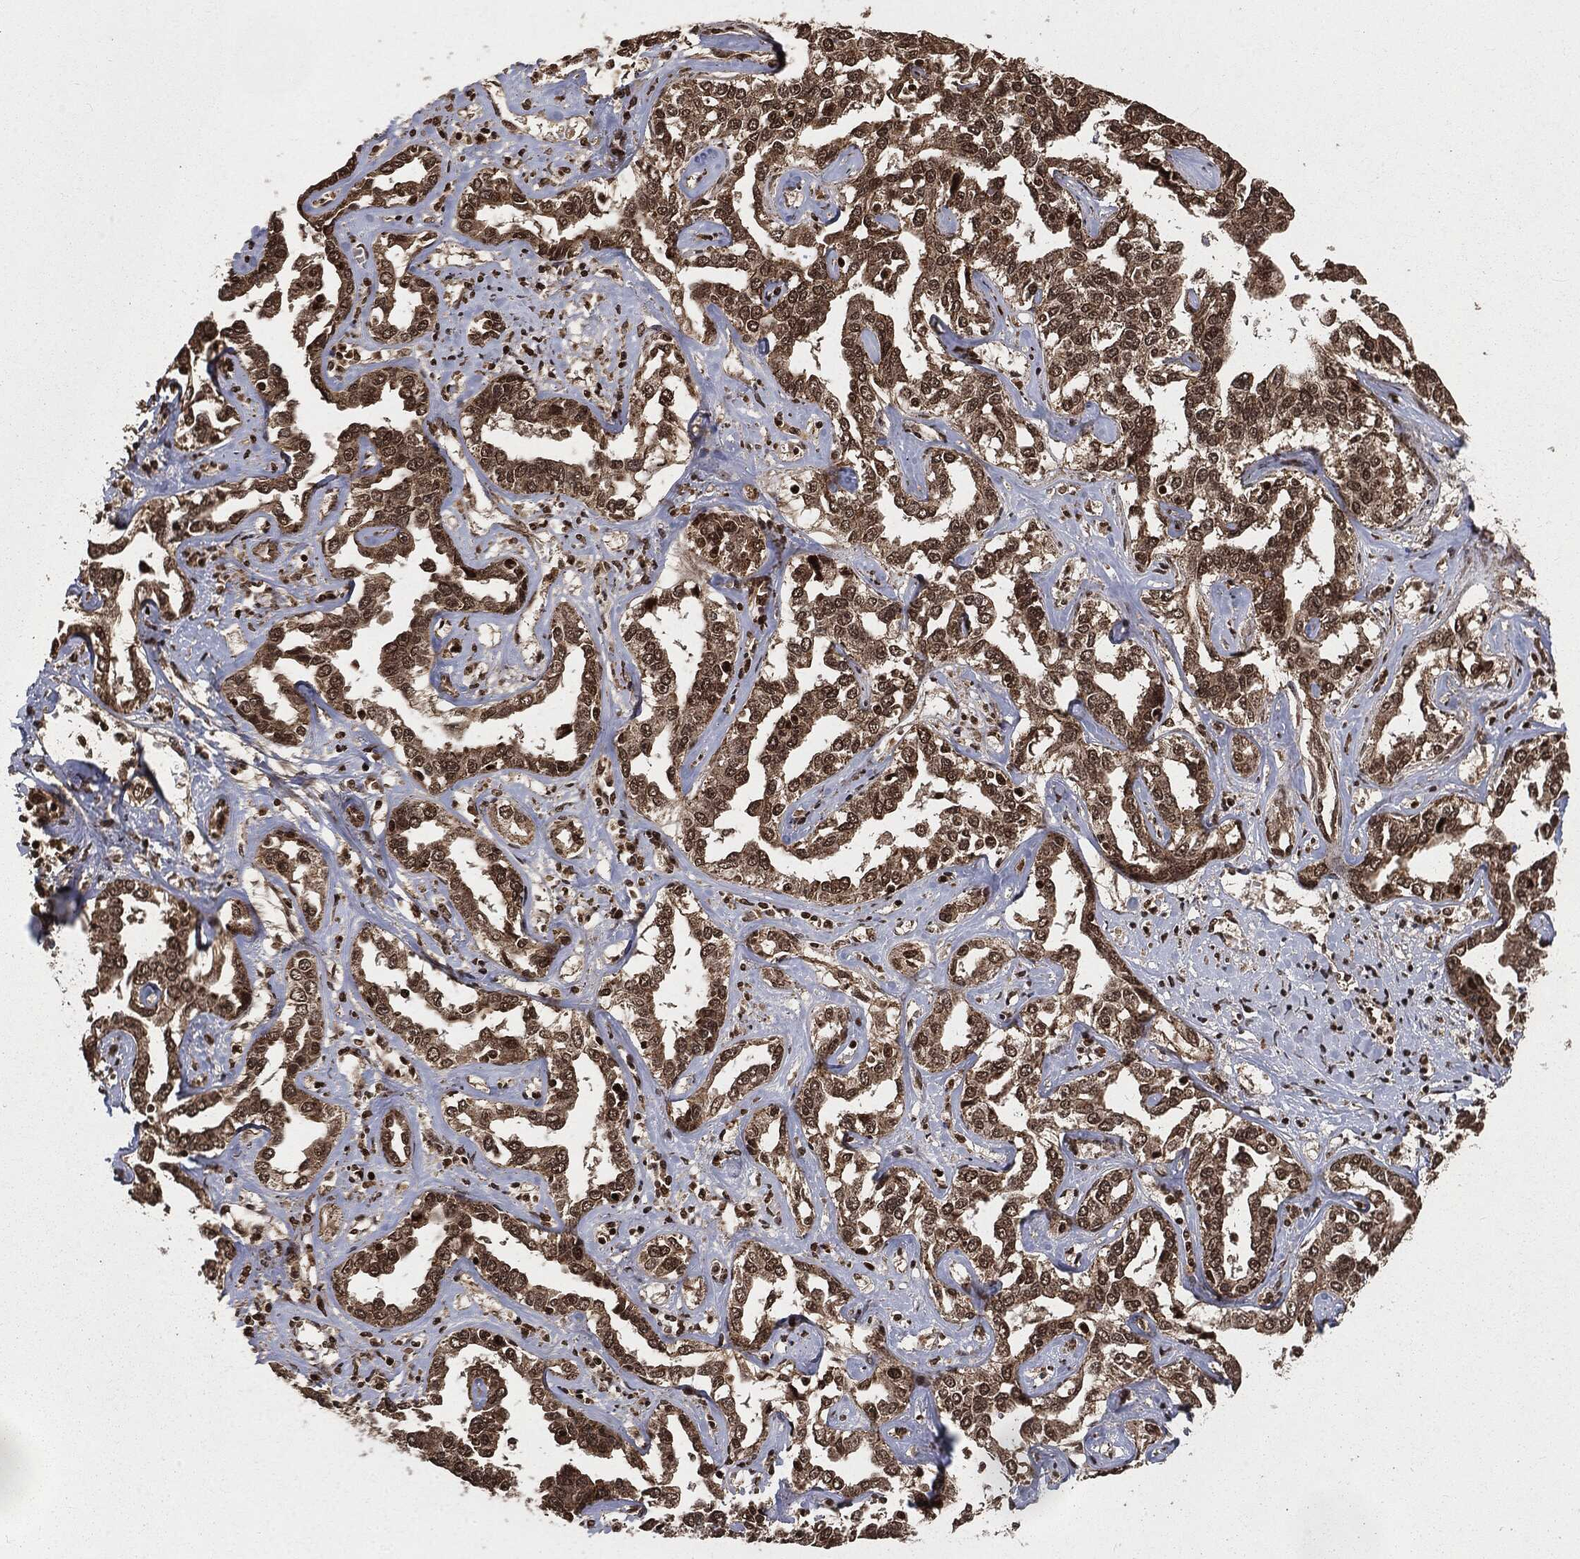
{"staining": {"intensity": "moderate", "quantity": ">75%", "location": "cytoplasmic/membranous,nuclear"}, "tissue": "liver cancer", "cell_type": "Tumor cells", "image_type": "cancer", "snomed": [{"axis": "morphology", "description": "Cholangiocarcinoma"}, {"axis": "topography", "description": "Liver"}], "caption": "The immunohistochemical stain shows moderate cytoplasmic/membranous and nuclear positivity in tumor cells of liver cancer (cholangiocarcinoma) tissue. (Brightfield microscopy of DAB IHC at high magnification).", "gene": "CTDP1", "patient": {"sex": "male", "age": 59}}